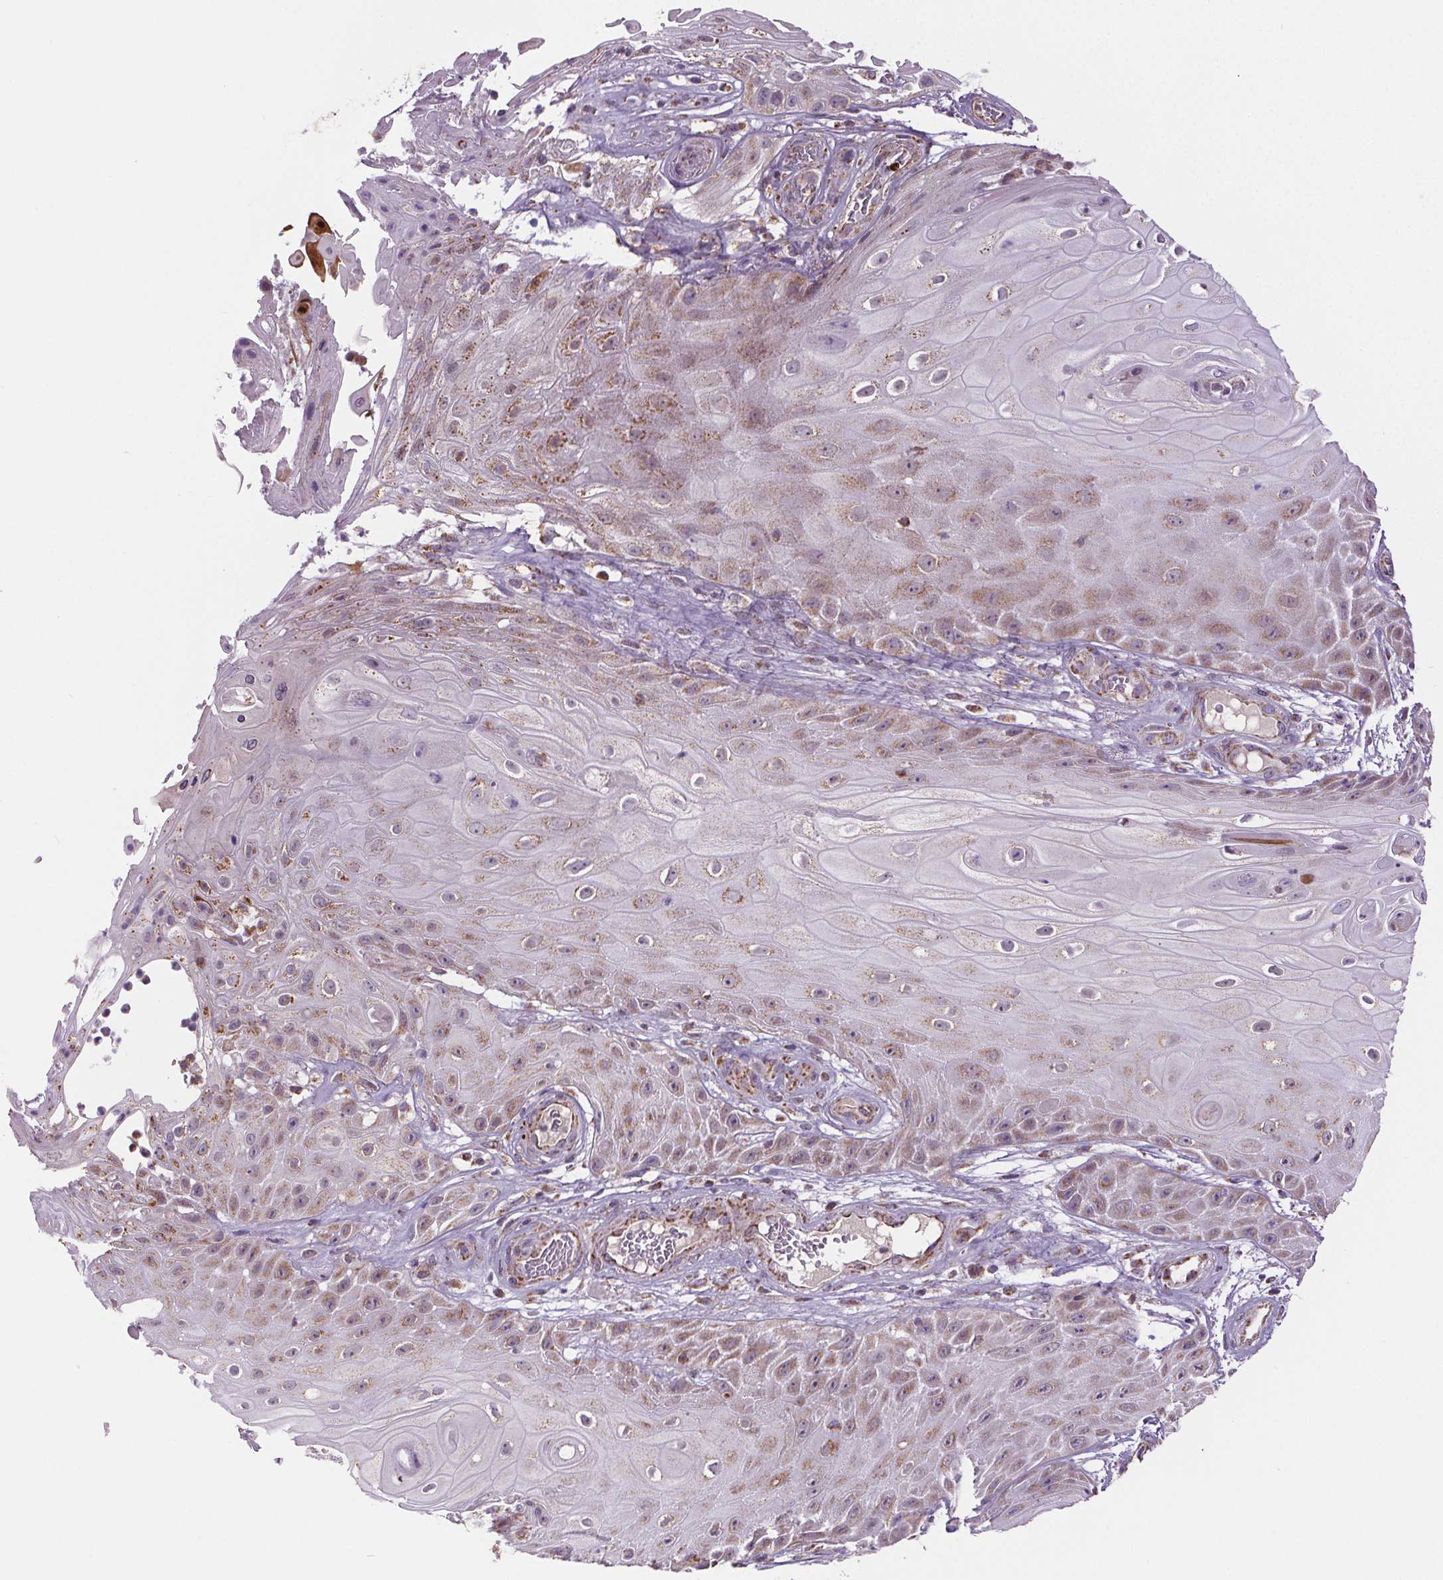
{"staining": {"intensity": "weak", "quantity": ">75%", "location": "cytoplasmic/membranous"}, "tissue": "skin cancer", "cell_type": "Tumor cells", "image_type": "cancer", "snomed": [{"axis": "morphology", "description": "Squamous cell carcinoma, NOS"}, {"axis": "topography", "description": "Skin"}], "caption": "This is an image of immunohistochemistry (IHC) staining of skin squamous cell carcinoma, which shows weak positivity in the cytoplasmic/membranous of tumor cells.", "gene": "SUCLA2", "patient": {"sex": "male", "age": 62}}